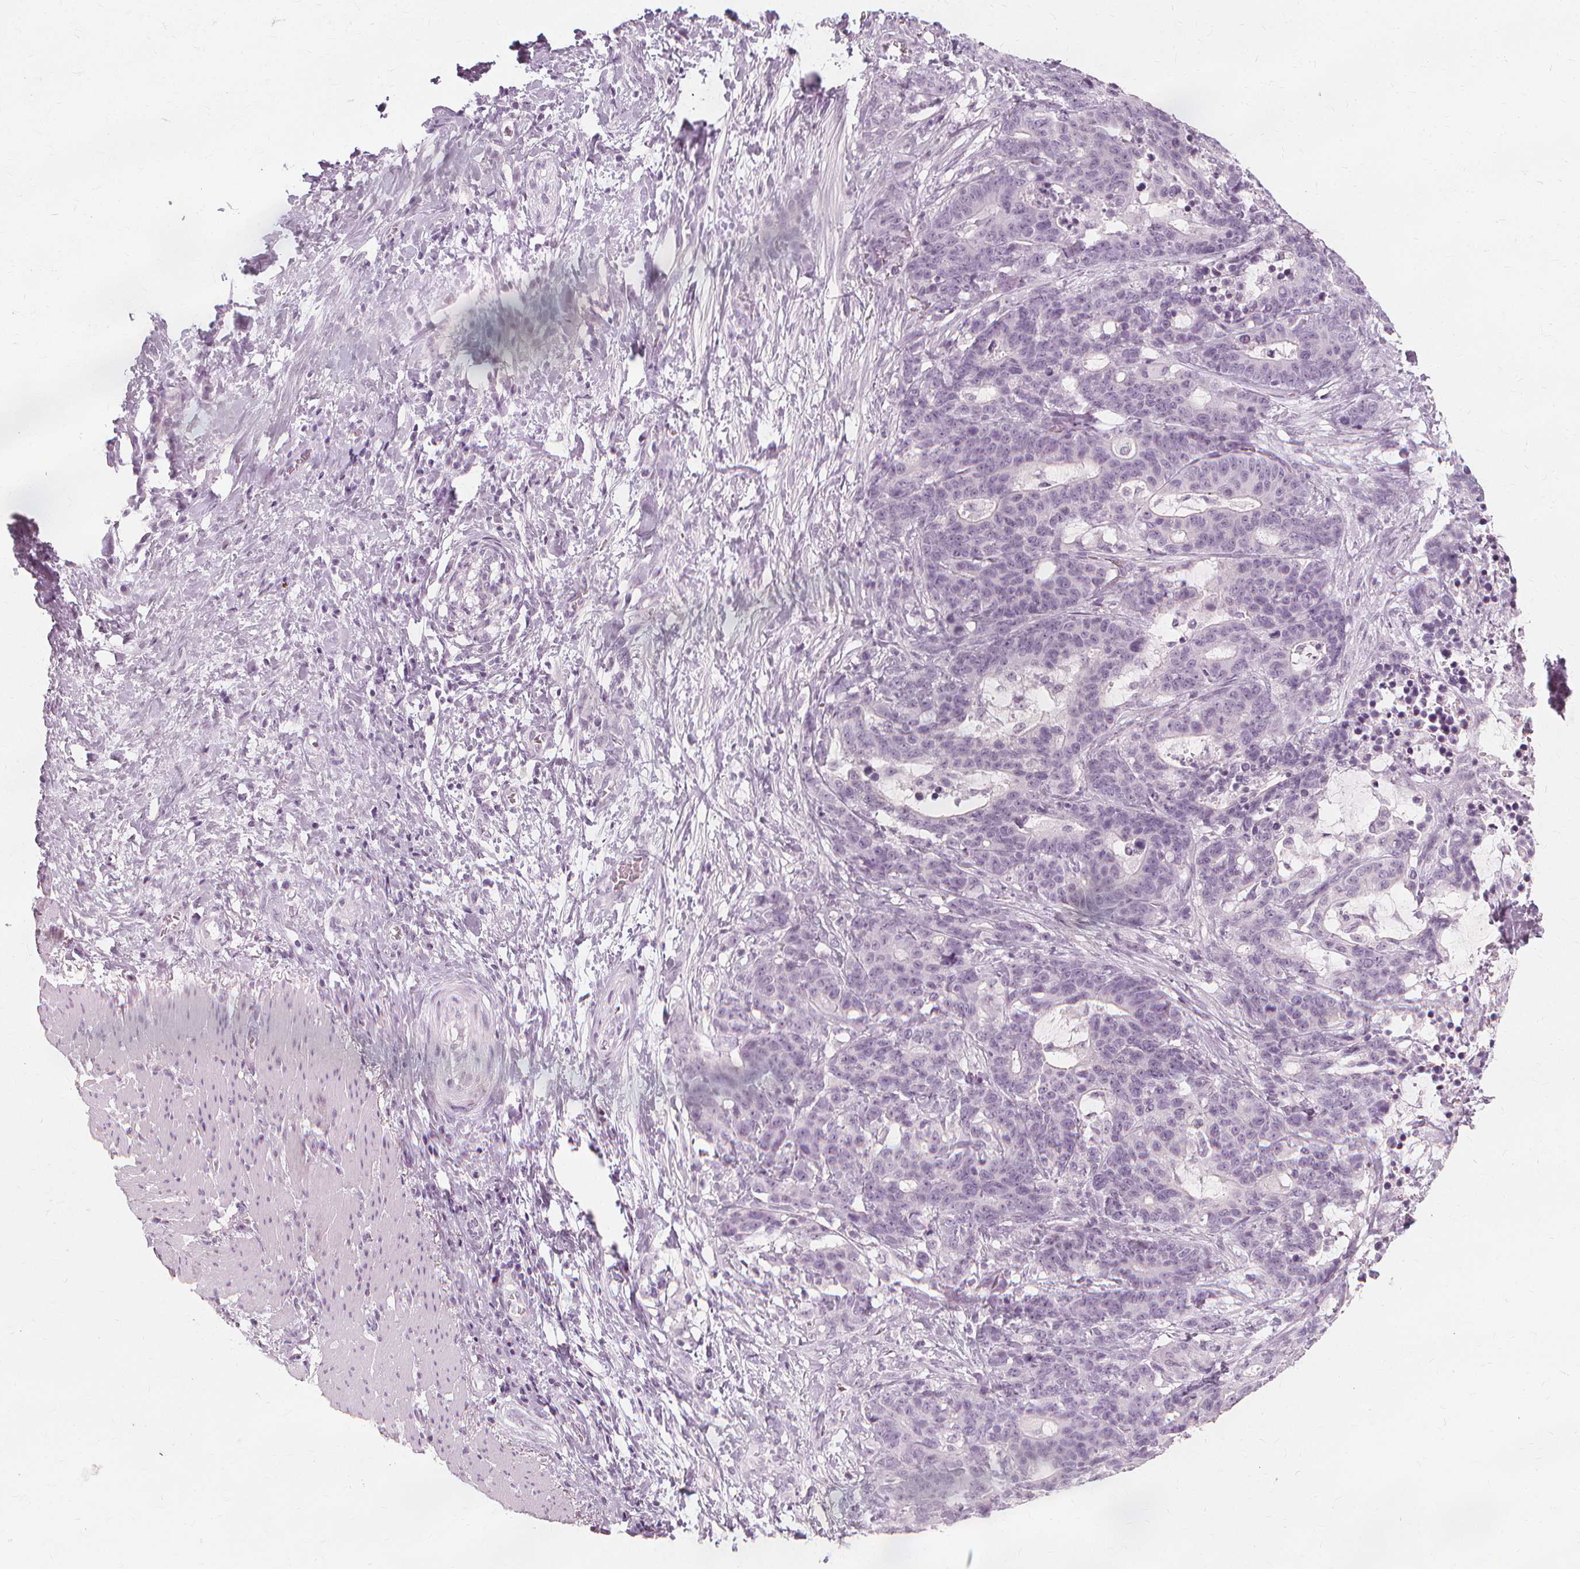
{"staining": {"intensity": "negative", "quantity": "none", "location": "none"}, "tissue": "stomach cancer", "cell_type": "Tumor cells", "image_type": "cancer", "snomed": [{"axis": "morphology", "description": "Normal tissue, NOS"}, {"axis": "morphology", "description": "Adenocarcinoma, NOS"}, {"axis": "topography", "description": "Stomach"}], "caption": "The immunohistochemistry histopathology image has no significant positivity in tumor cells of stomach cancer (adenocarcinoma) tissue.", "gene": "NXPE1", "patient": {"sex": "female", "age": 64}}